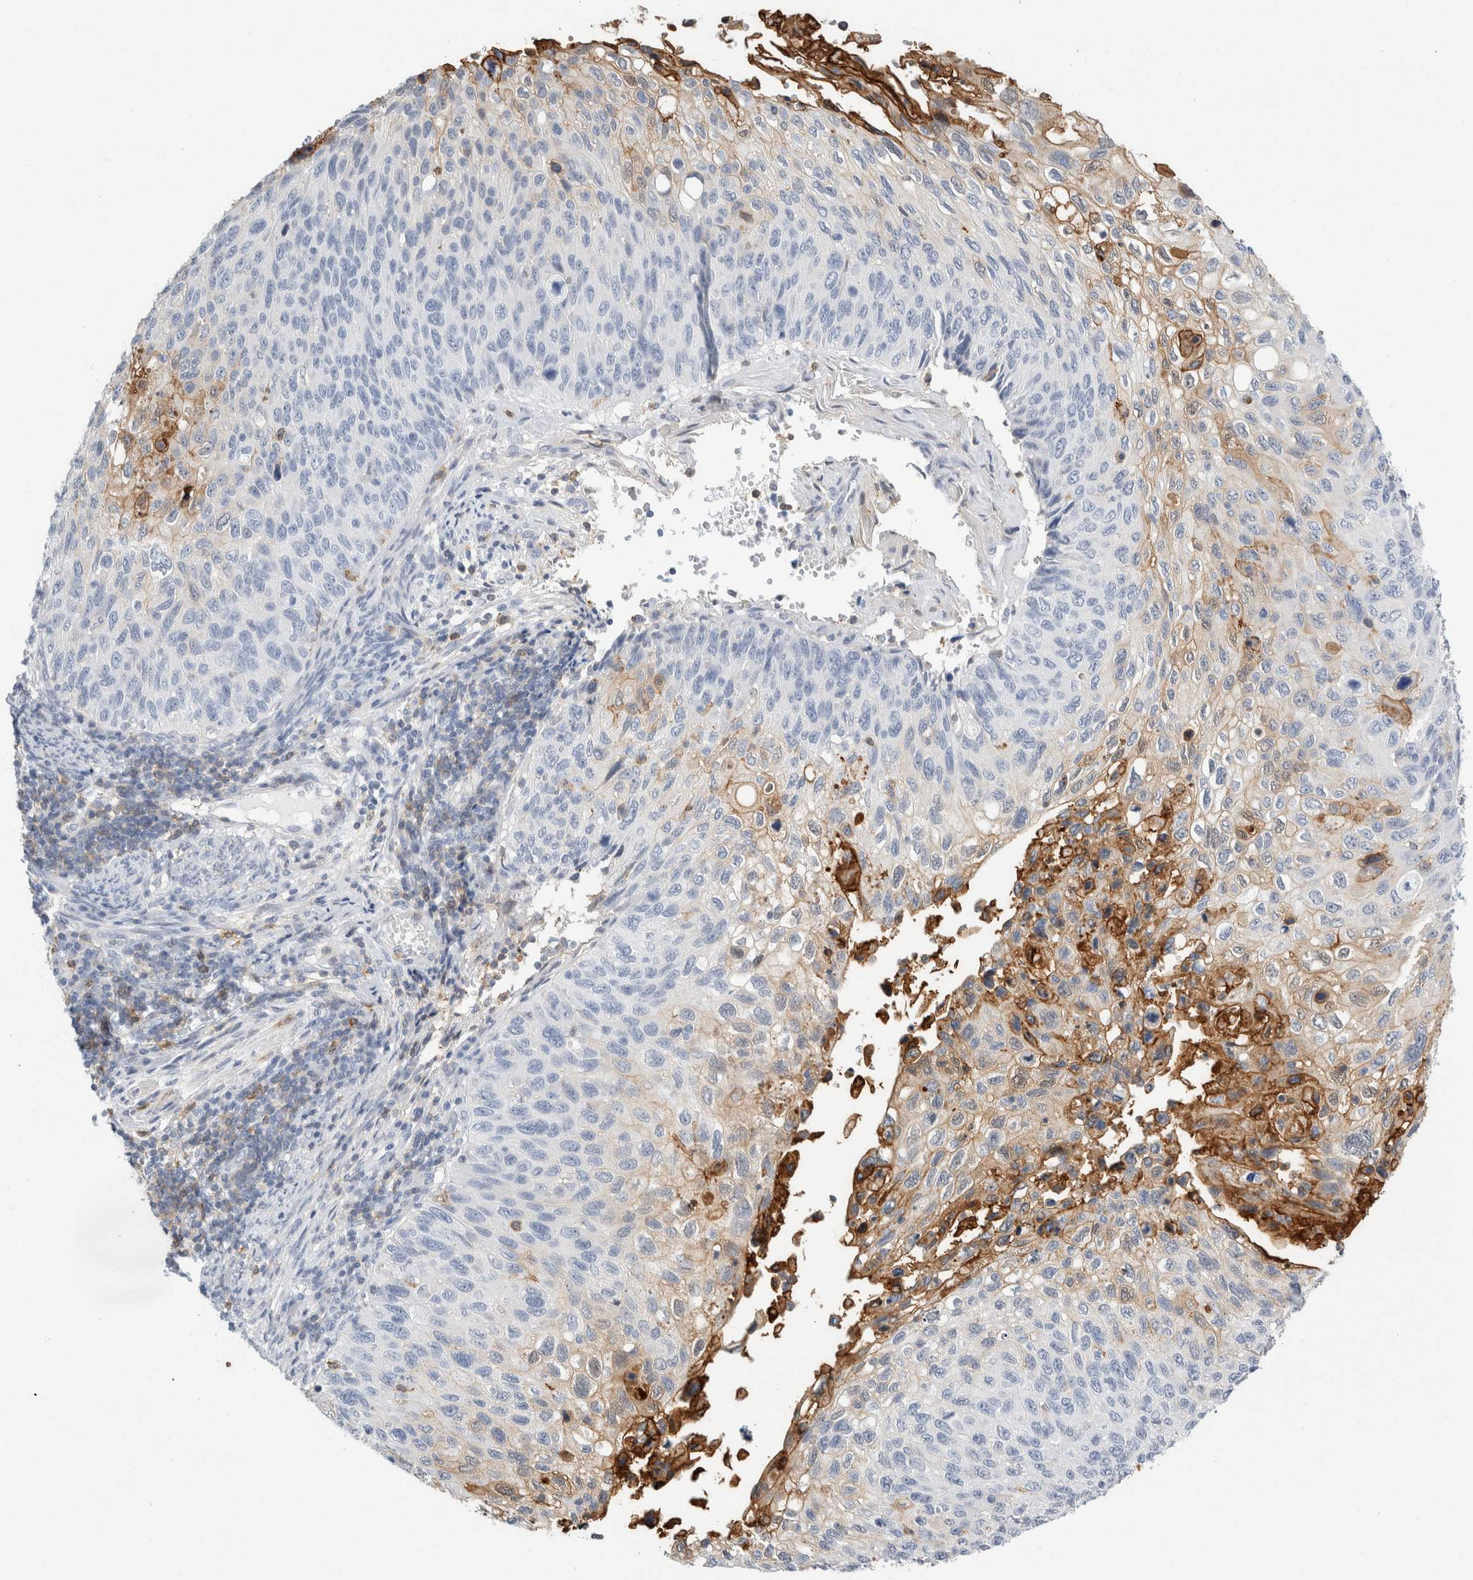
{"staining": {"intensity": "moderate", "quantity": "<25%", "location": "cytoplasmic/membranous"}, "tissue": "cervical cancer", "cell_type": "Tumor cells", "image_type": "cancer", "snomed": [{"axis": "morphology", "description": "Squamous cell carcinoma, NOS"}, {"axis": "topography", "description": "Cervix"}], "caption": "Human cervical cancer (squamous cell carcinoma) stained with a brown dye shows moderate cytoplasmic/membranous positive positivity in about <25% of tumor cells.", "gene": "P2RY2", "patient": {"sex": "female", "age": 70}}